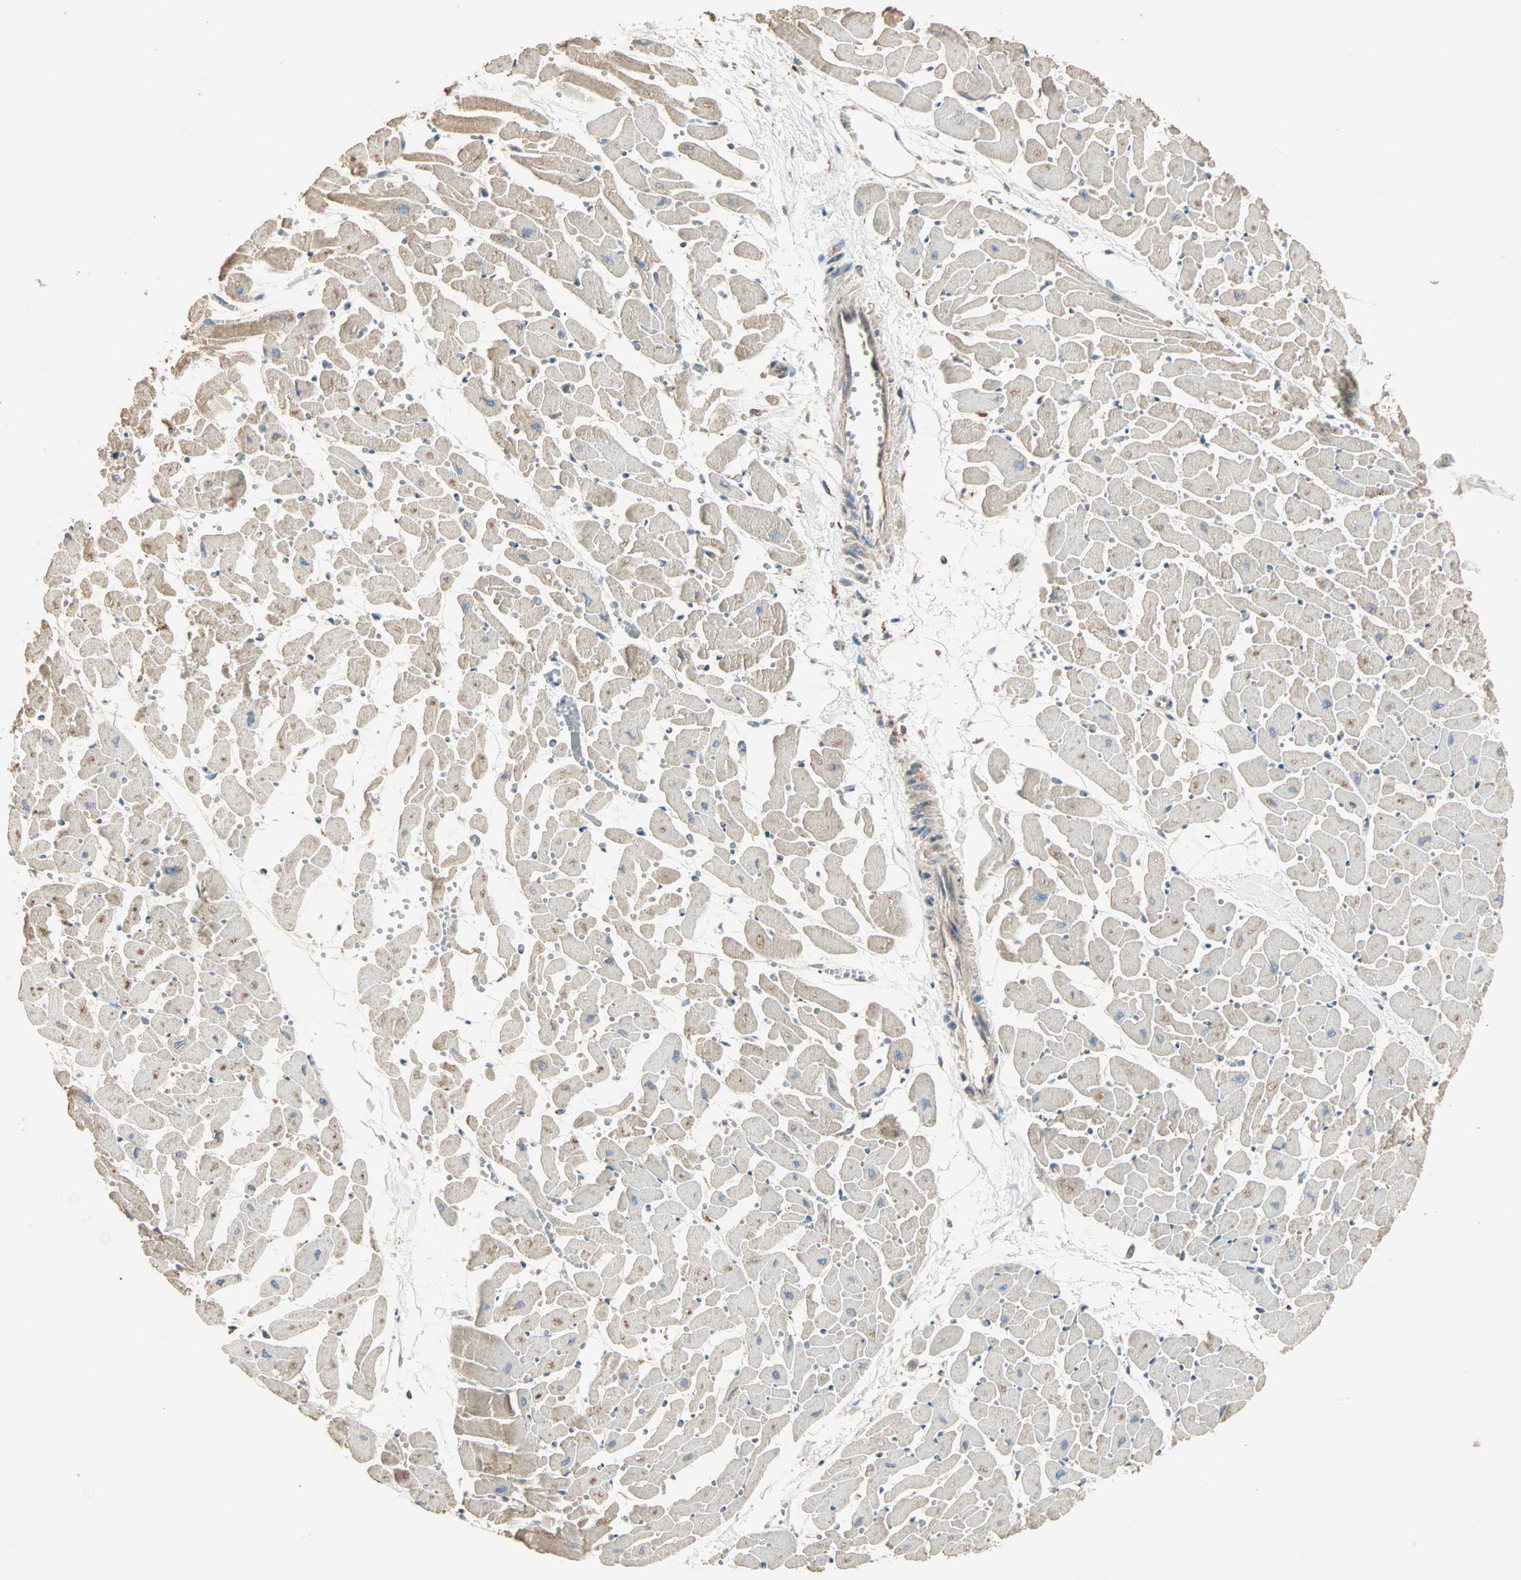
{"staining": {"intensity": "weak", "quantity": "25%-75%", "location": "cytoplasmic/membranous"}, "tissue": "heart muscle", "cell_type": "Cardiomyocytes", "image_type": "normal", "snomed": [{"axis": "morphology", "description": "Normal tissue, NOS"}, {"axis": "topography", "description": "Heart"}], "caption": "Cardiomyocytes demonstrate weak cytoplasmic/membranous positivity in about 25%-75% of cells in unremarkable heart muscle. The staining was performed using DAB (3,3'-diaminobenzidine) to visualize the protein expression in brown, while the nuclei were stained in blue with hematoxylin (Magnification: 20x).", "gene": "EIF4G2", "patient": {"sex": "female", "age": 19}}